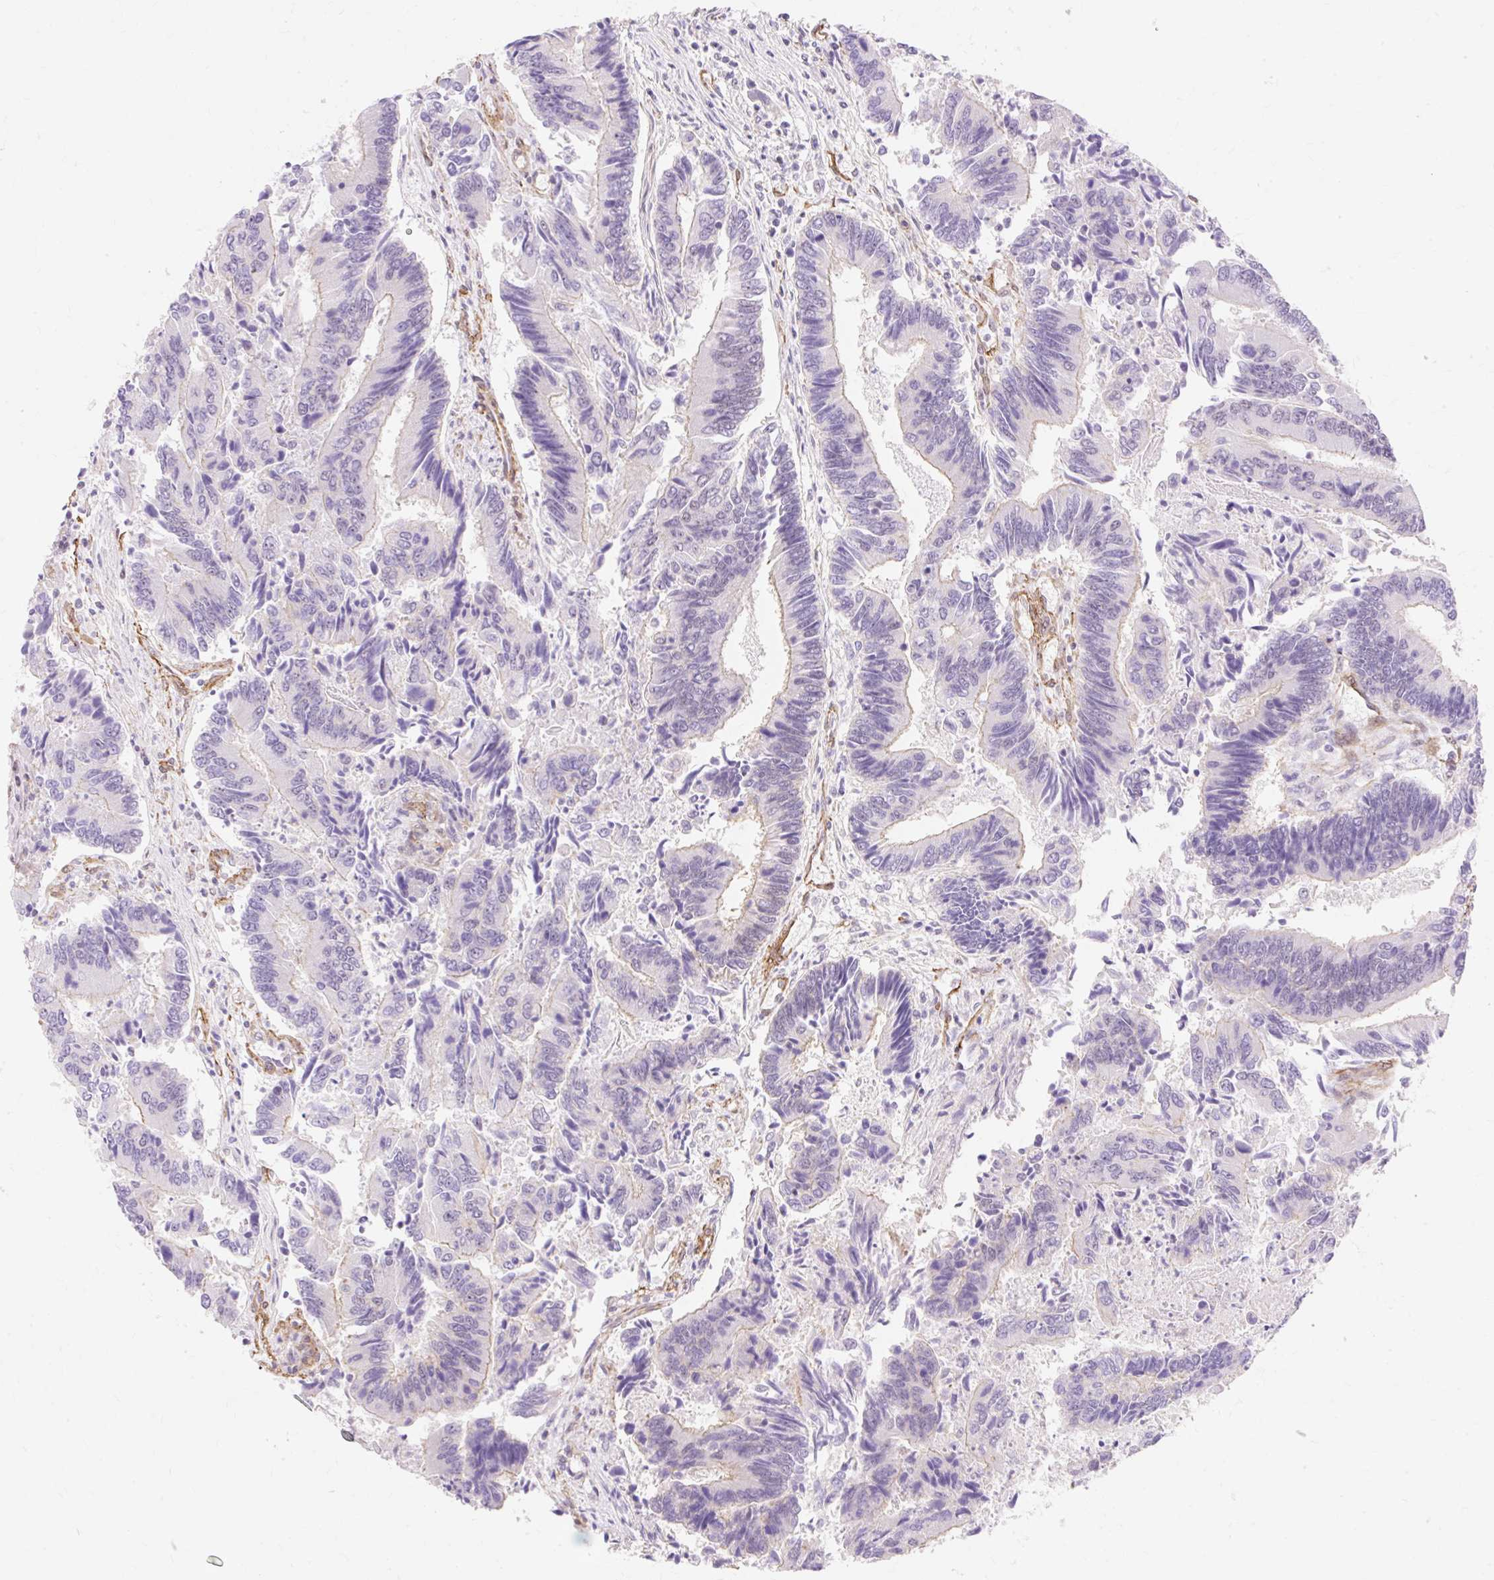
{"staining": {"intensity": "negative", "quantity": "none", "location": "none"}, "tissue": "colorectal cancer", "cell_type": "Tumor cells", "image_type": "cancer", "snomed": [{"axis": "morphology", "description": "Adenocarcinoma, NOS"}, {"axis": "topography", "description": "Colon"}], "caption": "The micrograph shows no staining of tumor cells in adenocarcinoma (colorectal).", "gene": "OBP2A", "patient": {"sex": "female", "age": 67}}